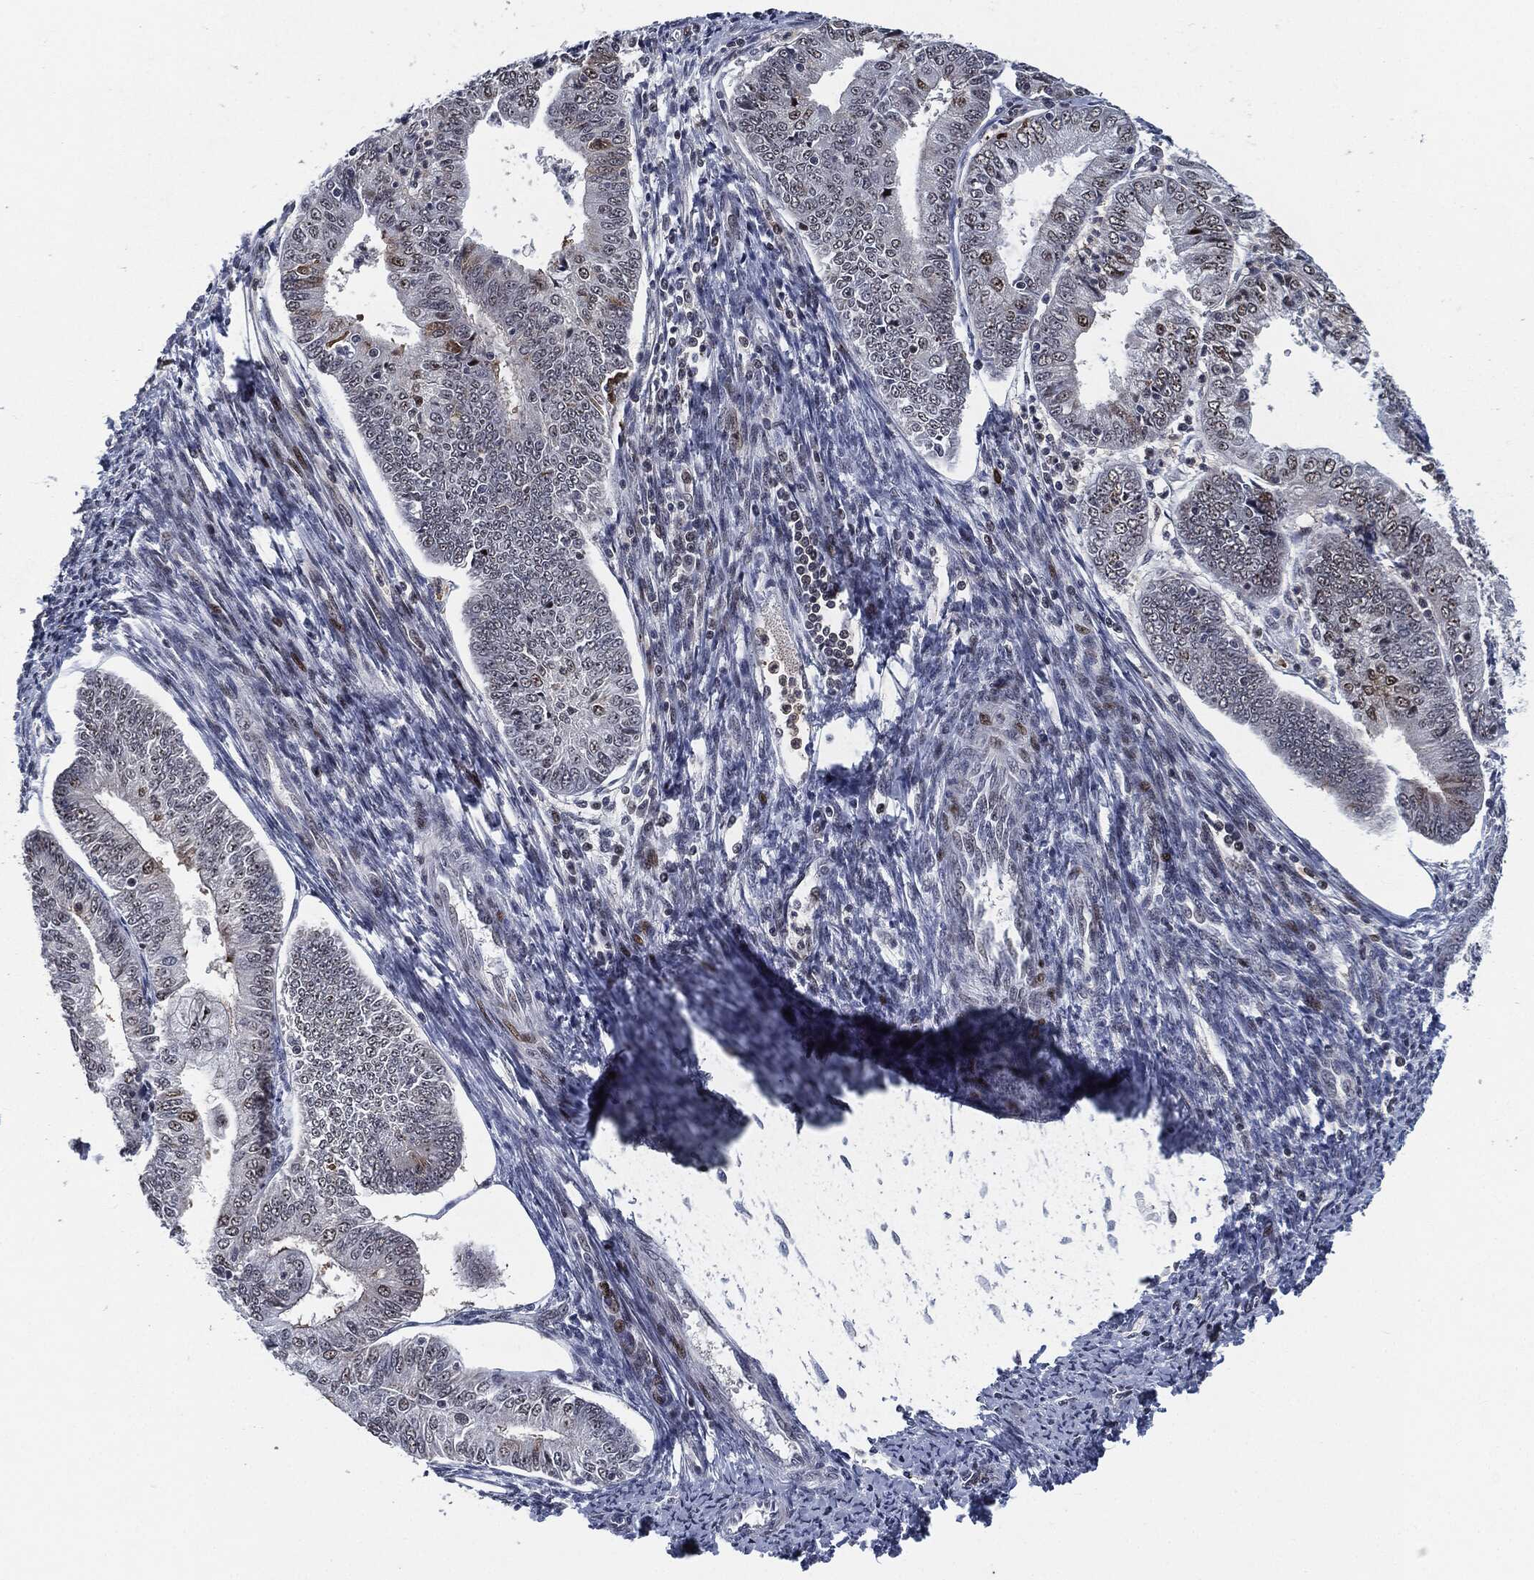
{"staining": {"intensity": "moderate", "quantity": "<25%", "location": "nuclear"}, "tissue": "endometrial cancer", "cell_type": "Tumor cells", "image_type": "cancer", "snomed": [{"axis": "morphology", "description": "Adenocarcinoma, NOS"}, {"axis": "topography", "description": "Endometrium"}], "caption": "Immunohistochemical staining of human adenocarcinoma (endometrial) reveals moderate nuclear protein staining in about <25% of tumor cells.", "gene": "AKT2", "patient": {"sex": "female", "age": 56}}